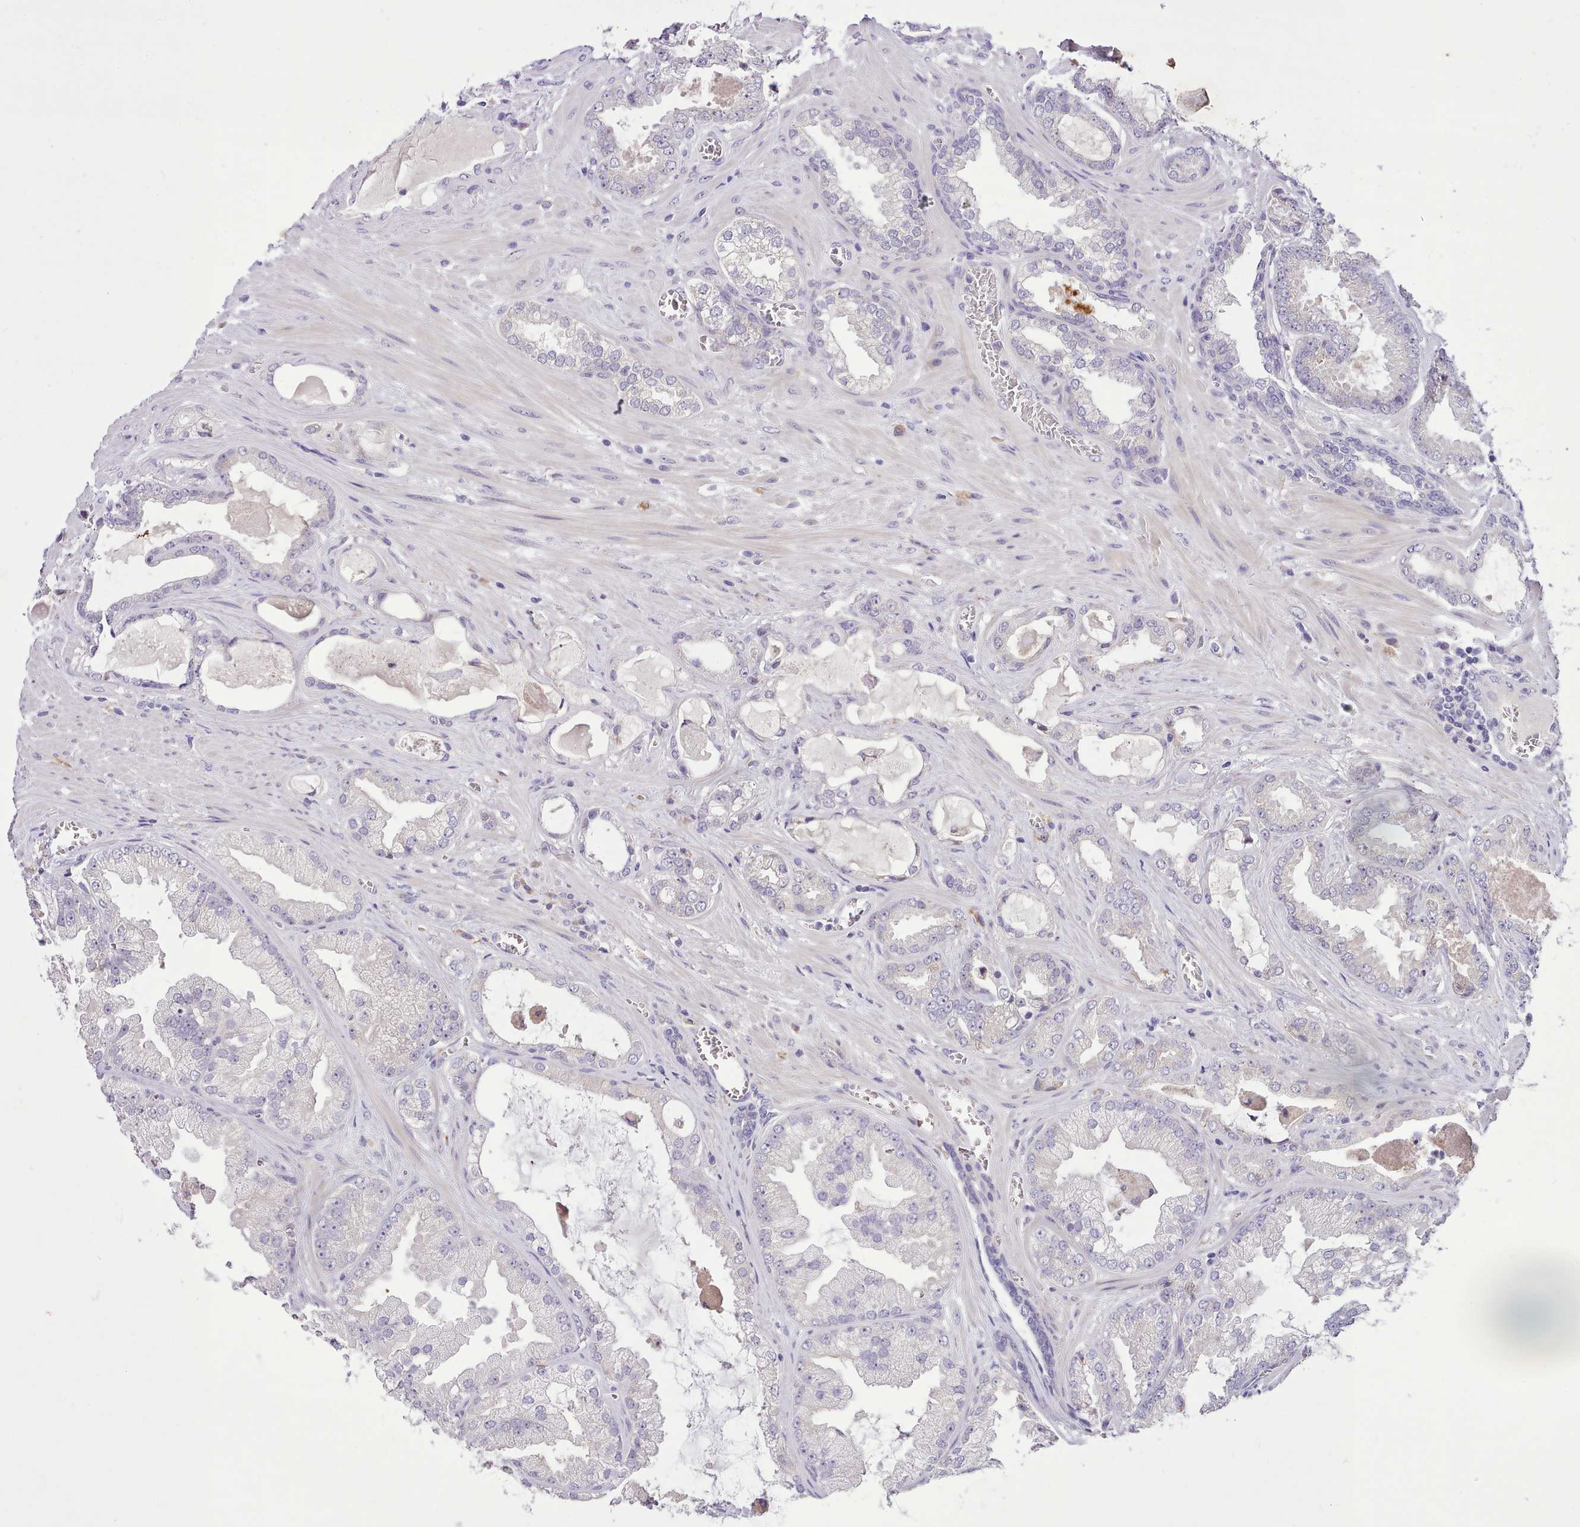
{"staining": {"intensity": "negative", "quantity": "none", "location": "none"}, "tissue": "prostate cancer", "cell_type": "Tumor cells", "image_type": "cancer", "snomed": [{"axis": "morphology", "description": "Adenocarcinoma, Low grade"}, {"axis": "topography", "description": "Prostate"}], "caption": "Immunohistochemistry (IHC) histopathology image of neoplastic tissue: human prostate cancer (adenocarcinoma (low-grade)) stained with DAB exhibits no significant protein staining in tumor cells. Brightfield microscopy of immunohistochemistry stained with DAB (3,3'-diaminobenzidine) (brown) and hematoxylin (blue), captured at high magnification.", "gene": "FAM83E", "patient": {"sex": "male", "age": 57}}